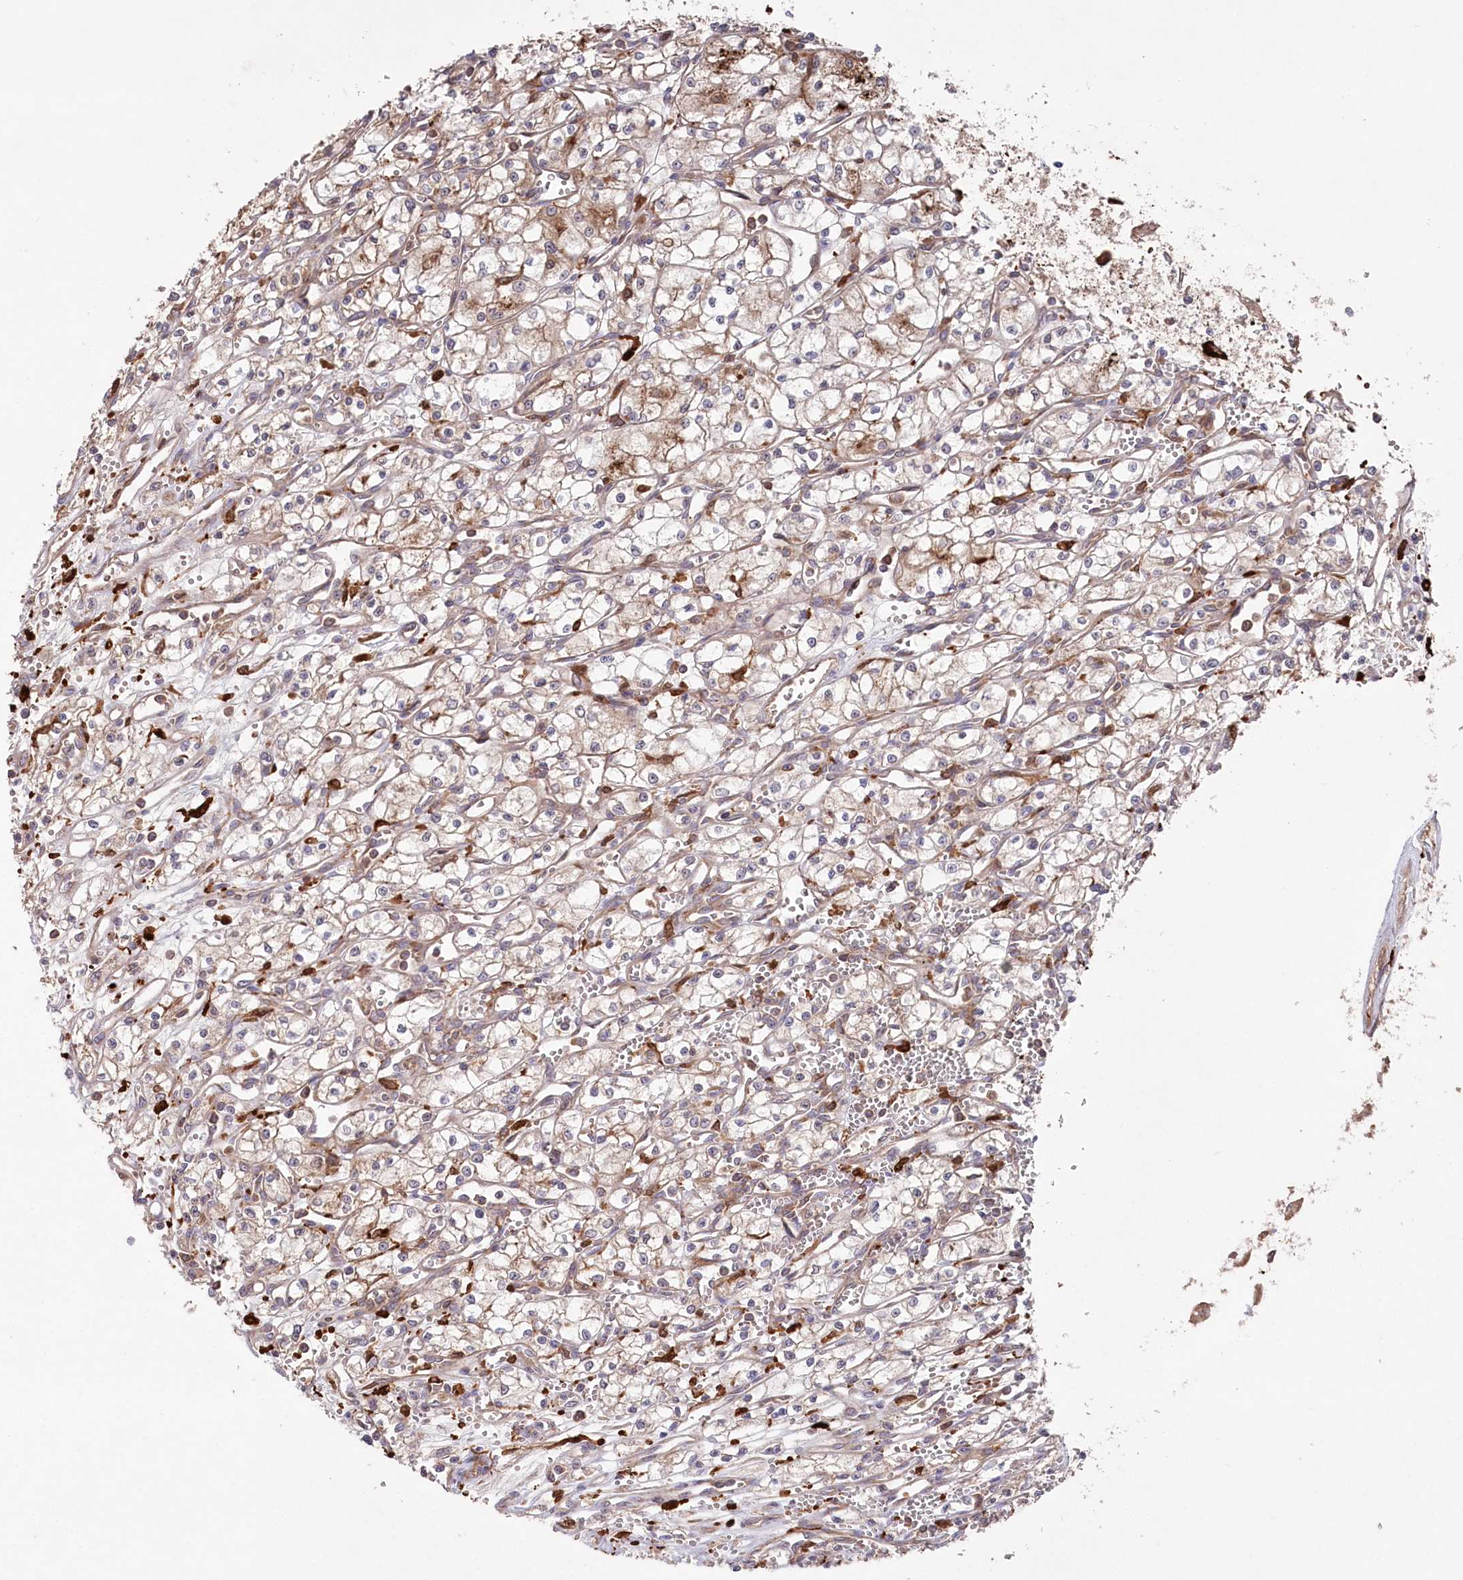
{"staining": {"intensity": "moderate", "quantity": "25%-75%", "location": "cytoplasmic/membranous"}, "tissue": "renal cancer", "cell_type": "Tumor cells", "image_type": "cancer", "snomed": [{"axis": "morphology", "description": "Adenocarcinoma, NOS"}, {"axis": "topography", "description": "Kidney"}], "caption": "Tumor cells exhibit medium levels of moderate cytoplasmic/membranous expression in about 25%-75% of cells in renal cancer.", "gene": "PPP1R21", "patient": {"sex": "male", "age": 59}}